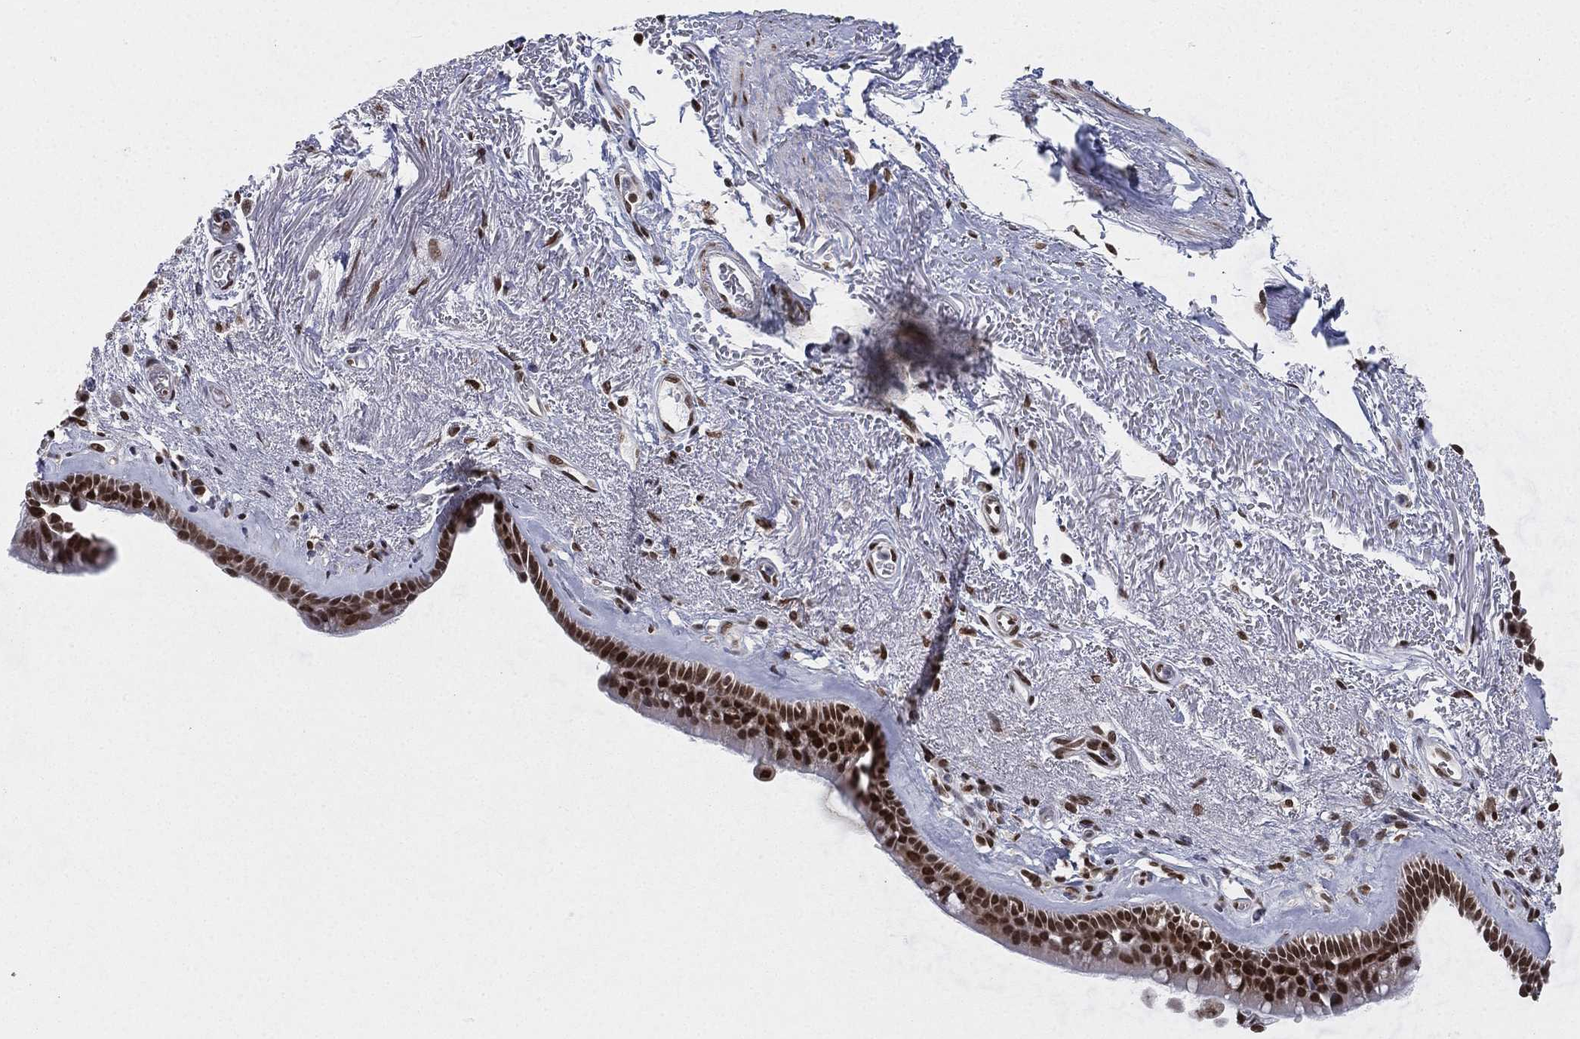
{"staining": {"intensity": "strong", "quantity": ">75%", "location": "nuclear"}, "tissue": "bronchus", "cell_type": "Respiratory epithelial cells", "image_type": "normal", "snomed": [{"axis": "morphology", "description": "Normal tissue, NOS"}, {"axis": "topography", "description": "Bronchus"}], "caption": "Immunohistochemistry (IHC) histopathology image of benign bronchus: human bronchus stained using immunohistochemistry shows high levels of strong protein expression localized specifically in the nuclear of respiratory epithelial cells, appearing as a nuclear brown color.", "gene": "FUBP3", "patient": {"sex": "male", "age": 82}}